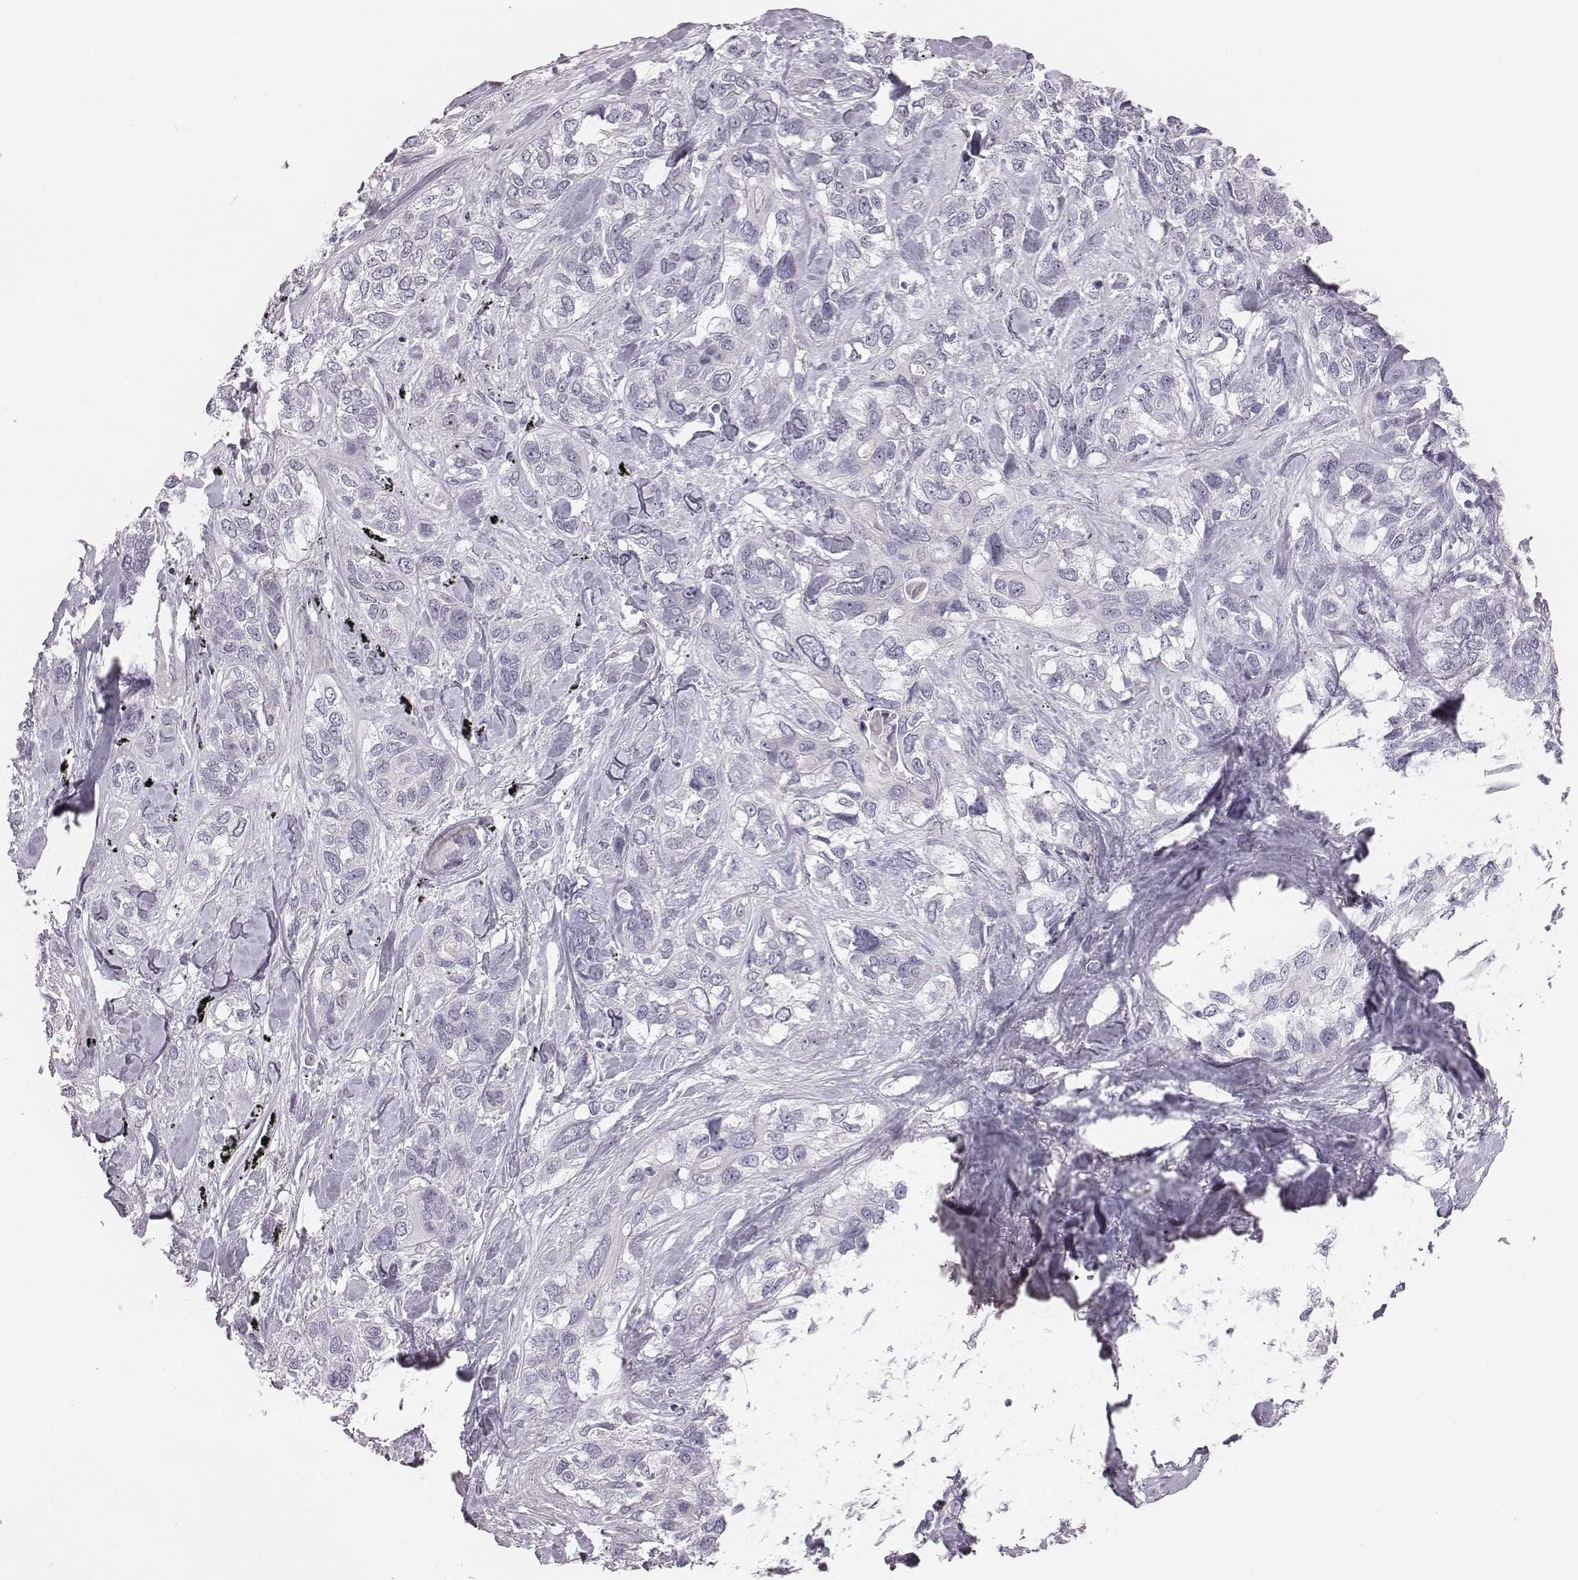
{"staining": {"intensity": "negative", "quantity": "none", "location": "none"}, "tissue": "lung cancer", "cell_type": "Tumor cells", "image_type": "cancer", "snomed": [{"axis": "morphology", "description": "Squamous cell carcinoma, NOS"}, {"axis": "topography", "description": "Lung"}], "caption": "High magnification brightfield microscopy of lung squamous cell carcinoma stained with DAB (3,3'-diaminobenzidine) (brown) and counterstained with hematoxylin (blue): tumor cells show no significant staining.", "gene": "CACNG4", "patient": {"sex": "female", "age": 70}}